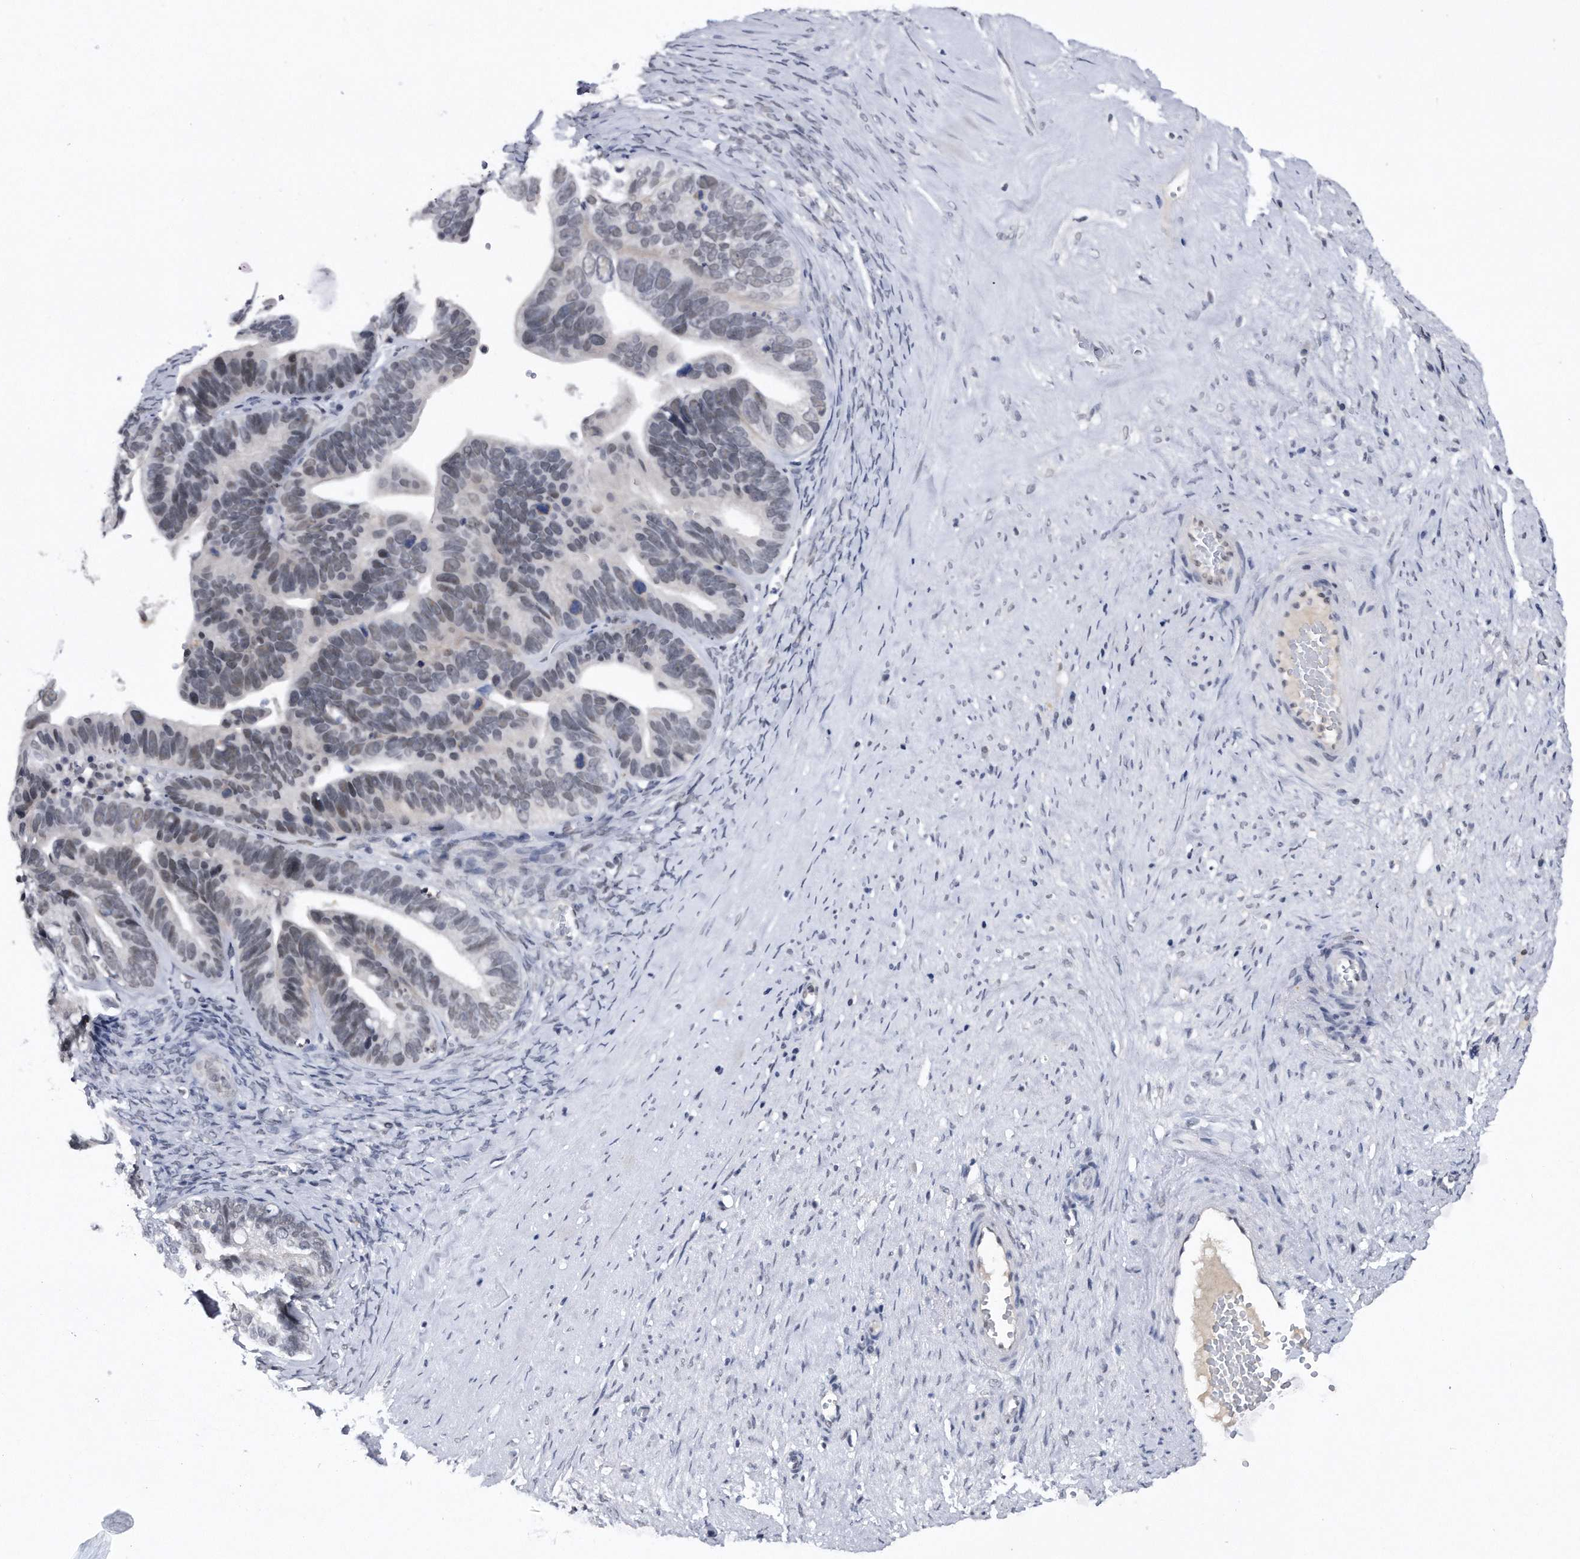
{"staining": {"intensity": "weak", "quantity": "<25%", "location": "nuclear"}, "tissue": "ovarian cancer", "cell_type": "Tumor cells", "image_type": "cancer", "snomed": [{"axis": "morphology", "description": "Cystadenocarcinoma, serous, NOS"}, {"axis": "topography", "description": "Ovary"}], "caption": "Histopathology image shows no protein expression in tumor cells of ovarian cancer tissue.", "gene": "VIRMA", "patient": {"sex": "female", "age": 56}}